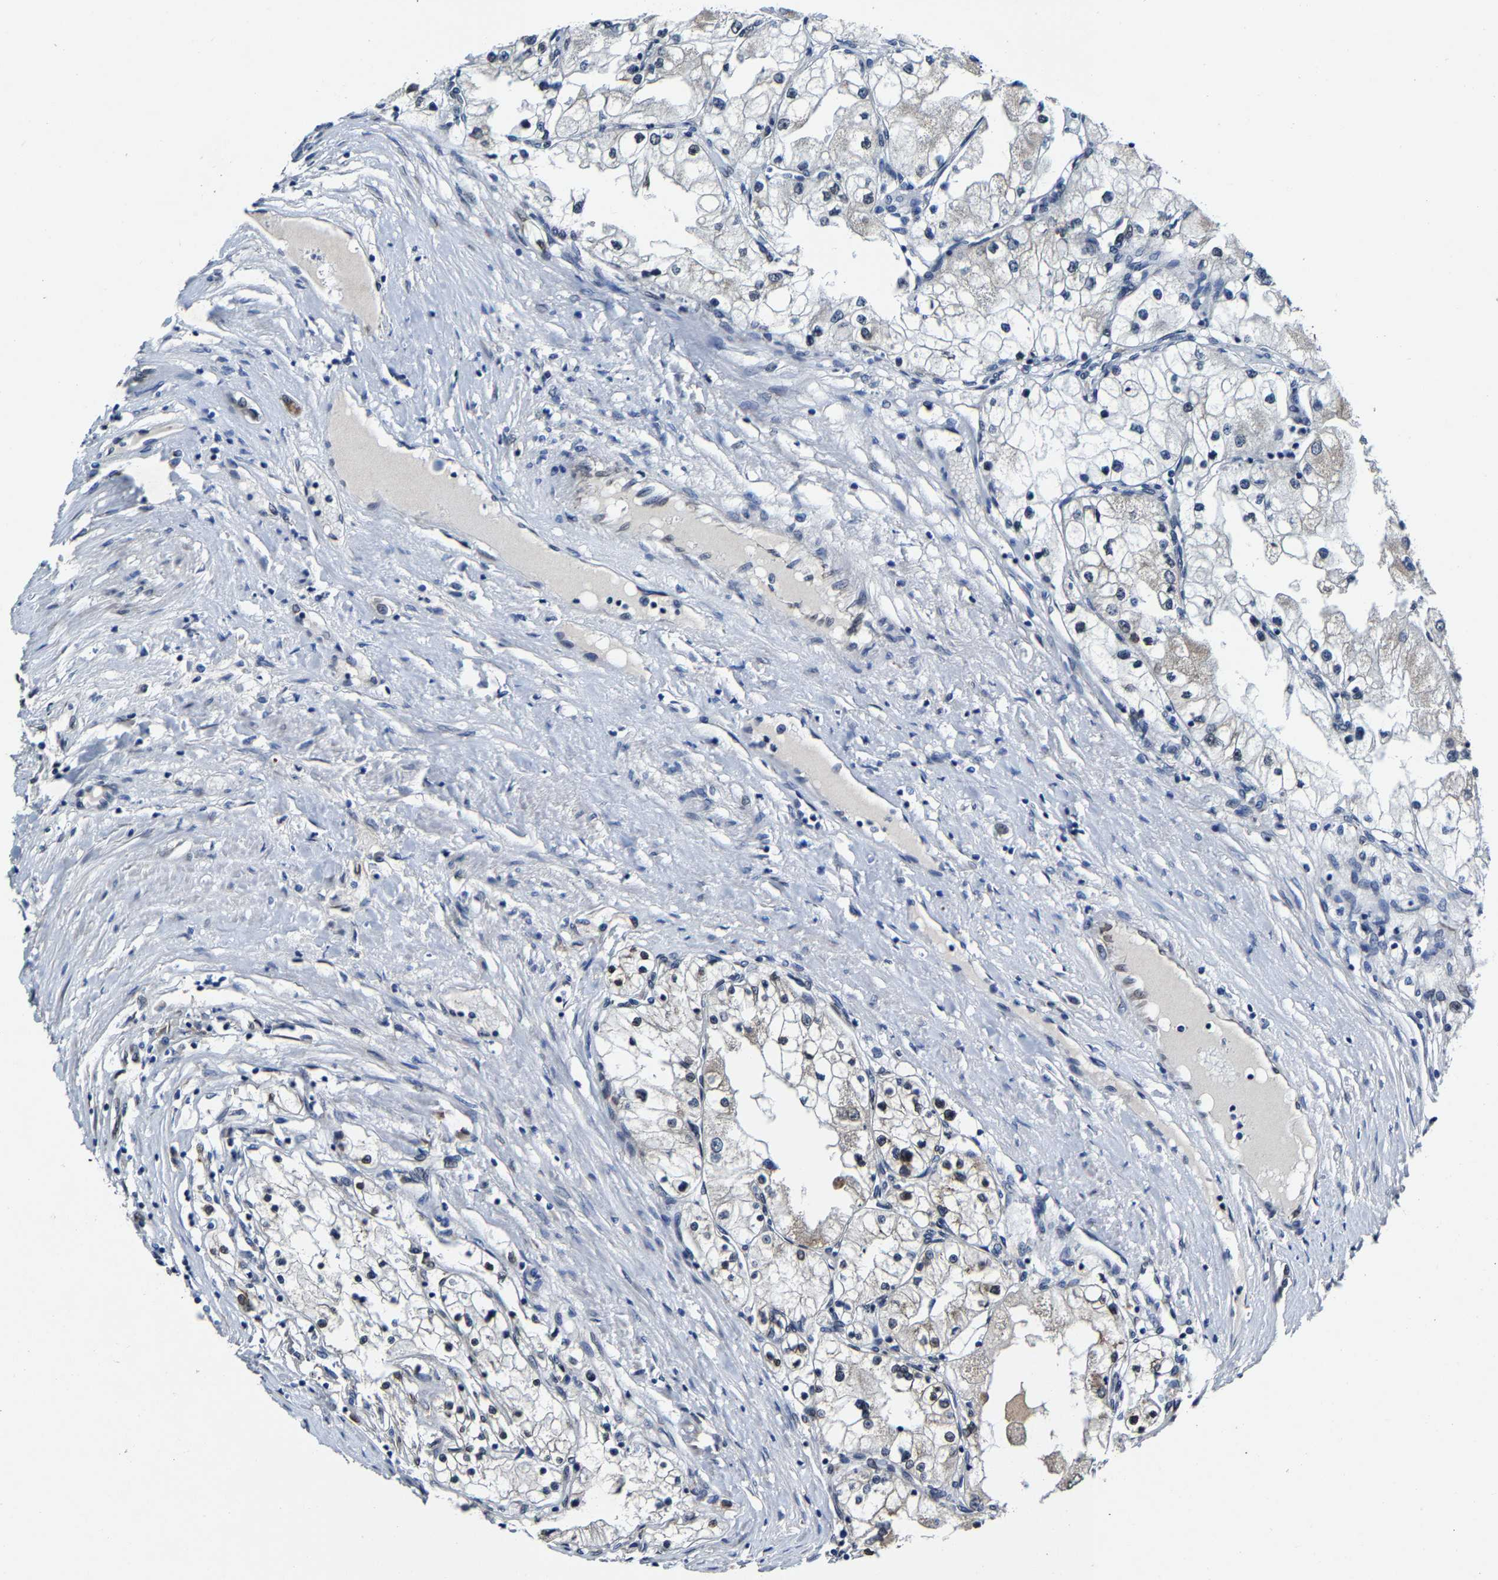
{"staining": {"intensity": "weak", "quantity": "<25%", "location": "cytoplasmic/membranous"}, "tissue": "renal cancer", "cell_type": "Tumor cells", "image_type": "cancer", "snomed": [{"axis": "morphology", "description": "Adenocarcinoma, NOS"}, {"axis": "topography", "description": "Kidney"}], "caption": "High magnification brightfield microscopy of renal cancer stained with DAB (brown) and counterstained with hematoxylin (blue): tumor cells show no significant expression.", "gene": "METTL1", "patient": {"sex": "male", "age": 68}}